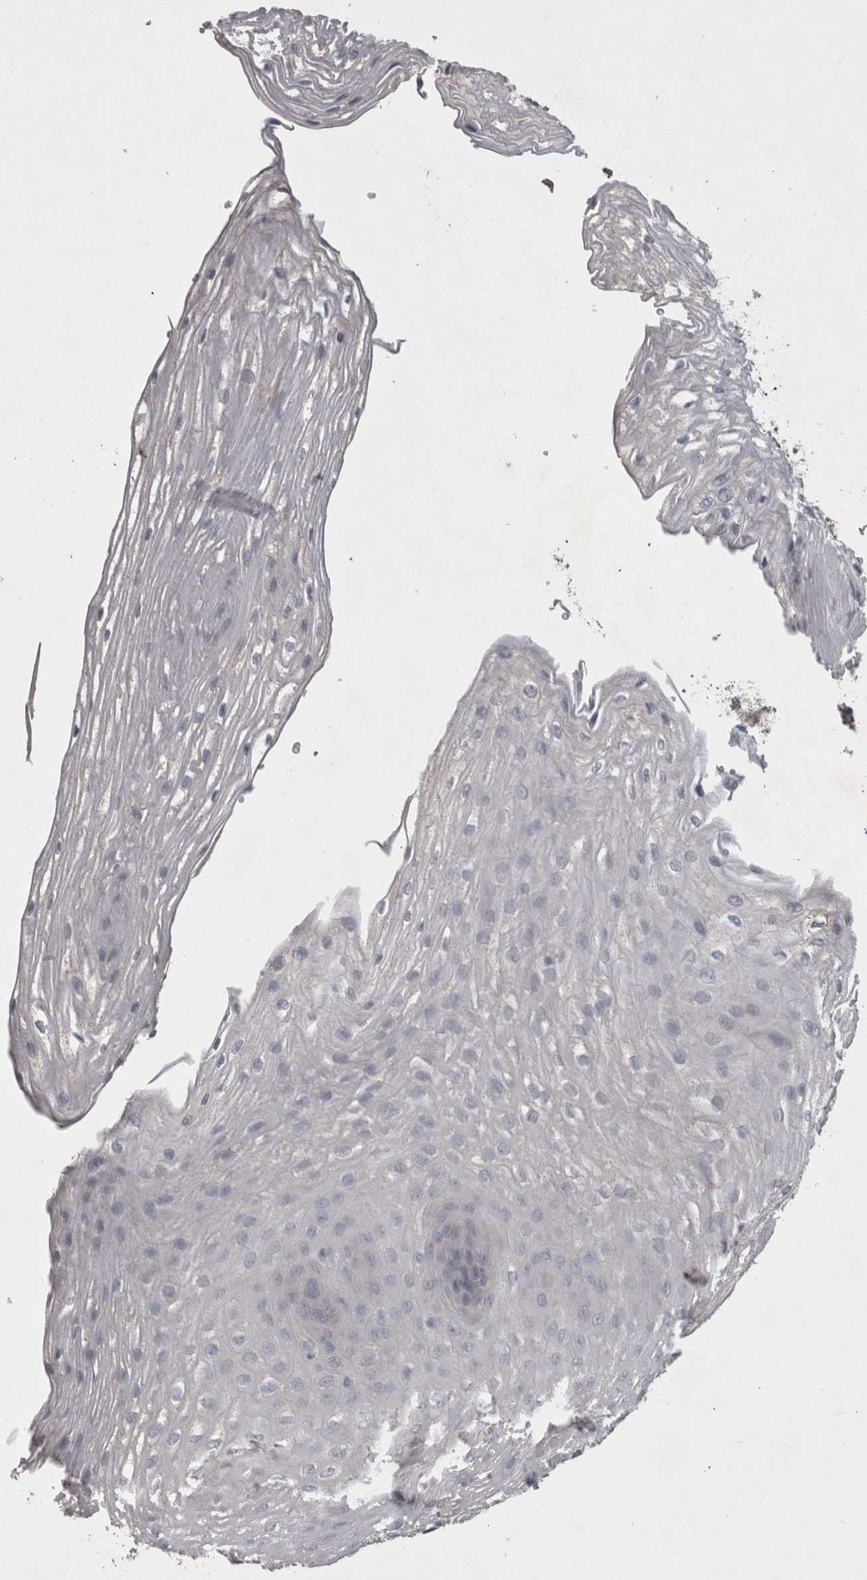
{"staining": {"intensity": "moderate", "quantity": "<25%", "location": "cytoplasmic/membranous"}, "tissue": "esophagus", "cell_type": "Squamous epithelial cells", "image_type": "normal", "snomed": [{"axis": "morphology", "description": "Normal tissue, NOS"}, {"axis": "topography", "description": "Esophagus"}], "caption": "Benign esophagus was stained to show a protein in brown. There is low levels of moderate cytoplasmic/membranous positivity in about <25% of squamous epithelial cells.", "gene": "DKK3", "patient": {"sex": "female", "age": 66}}